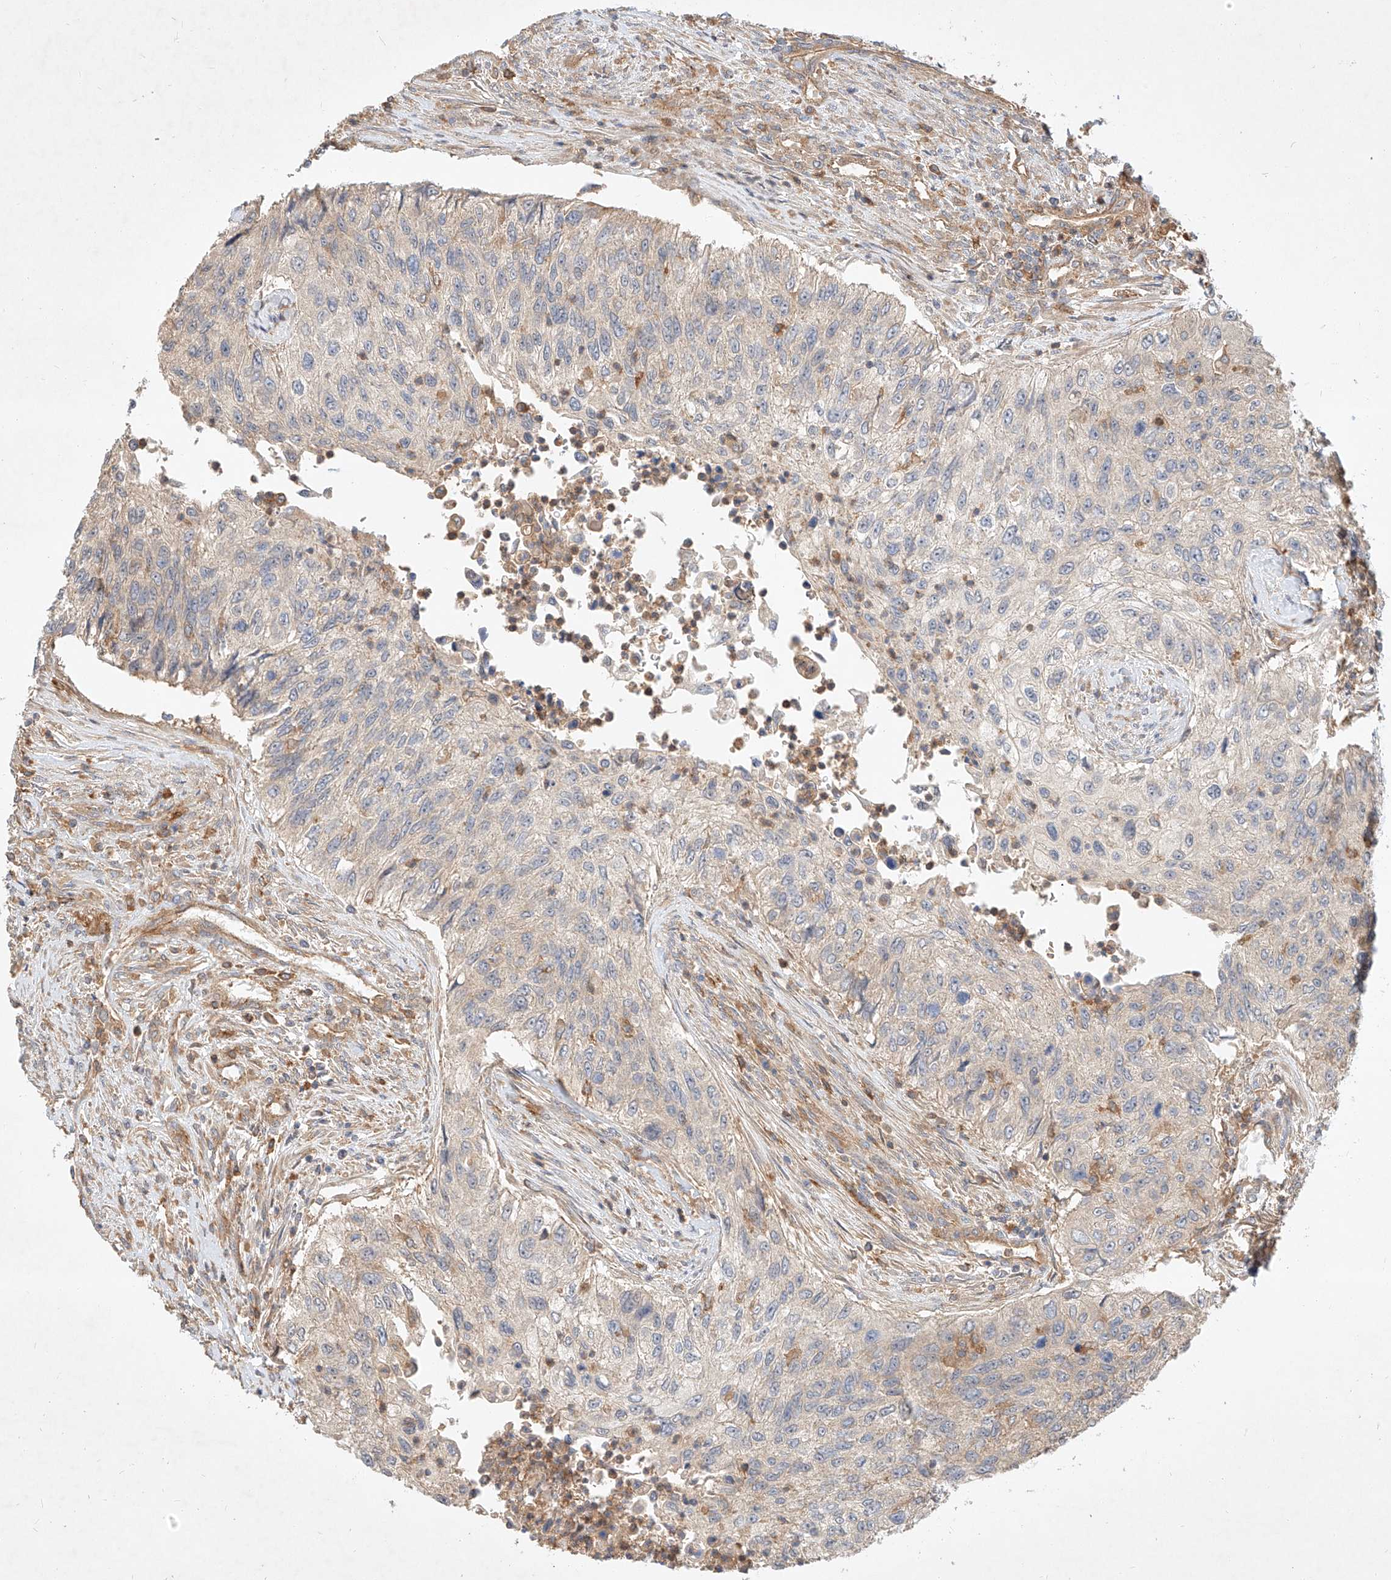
{"staining": {"intensity": "negative", "quantity": "none", "location": "none"}, "tissue": "urothelial cancer", "cell_type": "Tumor cells", "image_type": "cancer", "snomed": [{"axis": "morphology", "description": "Urothelial carcinoma, High grade"}, {"axis": "topography", "description": "Urinary bladder"}], "caption": "Immunohistochemistry (IHC) of urothelial cancer displays no expression in tumor cells.", "gene": "NFAM1", "patient": {"sex": "female", "age": 60}}